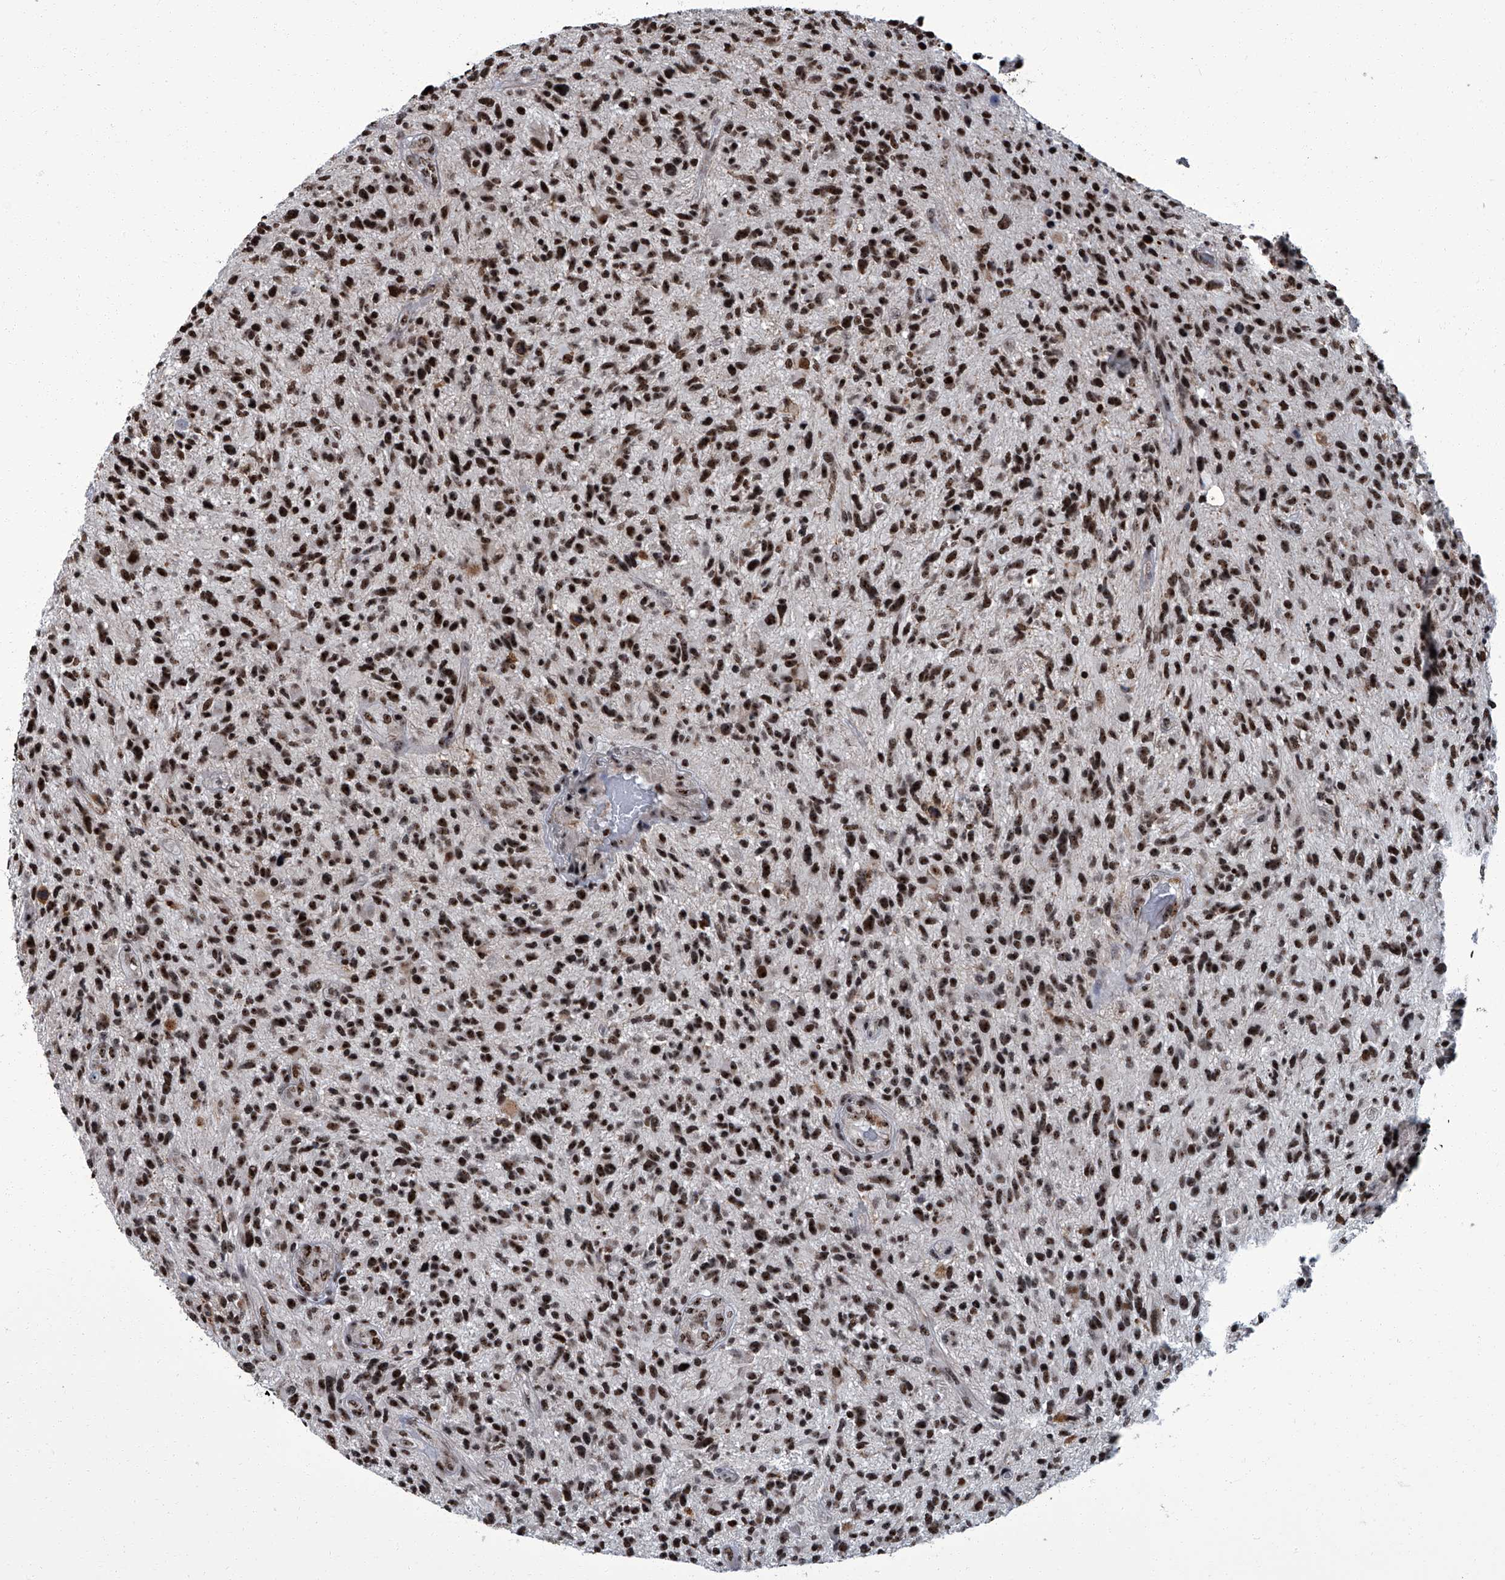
{"staining": {"intensity": "strong", "quantity": ">75%", "location": "nuclear"}, "tissue": "glioma", "cell_type": "Tumor cells", "image_type": "cancer", "snomed": [{"axis": "morphology", "description": "Glioma, malignant, High grade"}, {"axis": "topography", "description": "Brain"}], "caption": "High-power microscopy captured an immunohistochemistry image of glioma, revealing strong nuclear staining in about >75% of tumor cells.", "gene": "ZNF518B", "patient": {"sex": "male", "age": 47}}